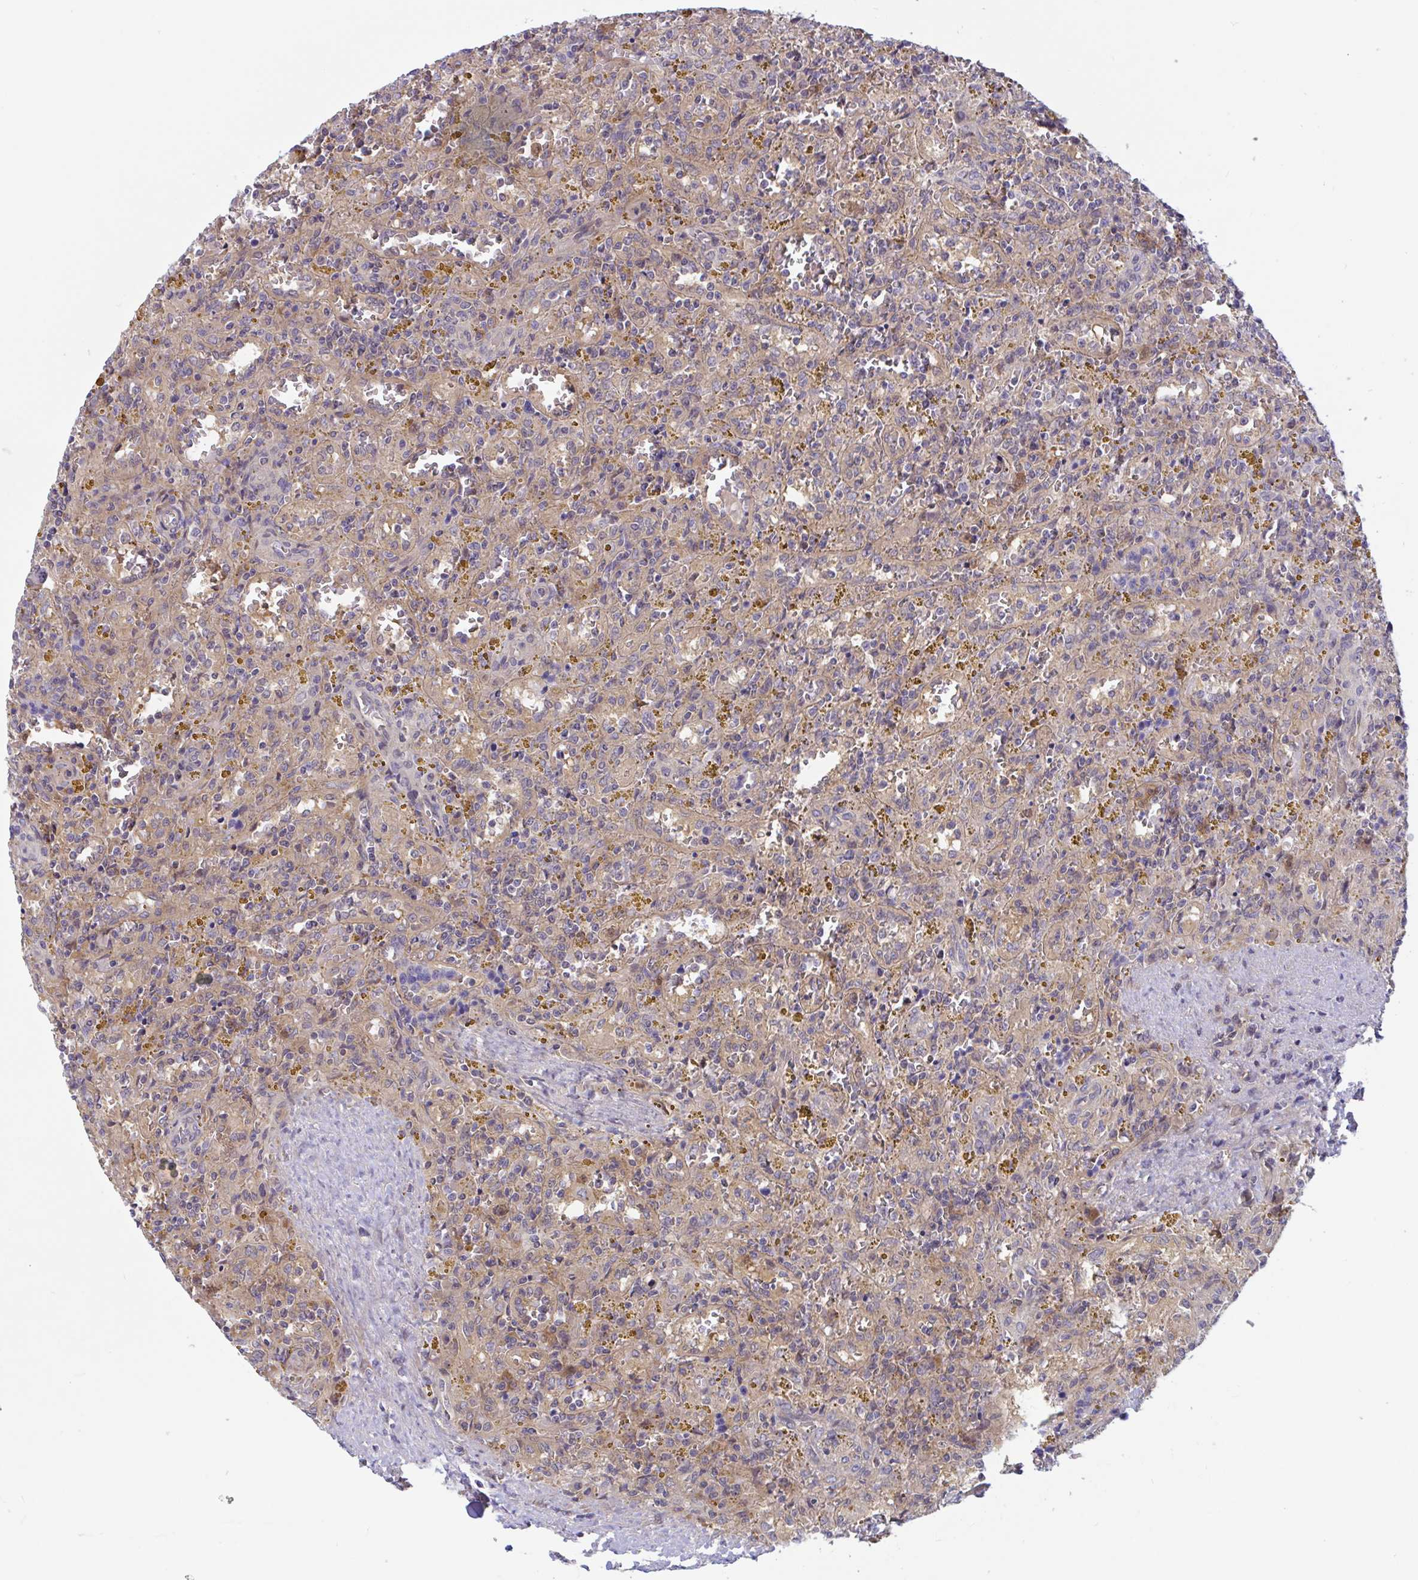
{"staining": {"intensity": "negative", "quantity": "none", "location": "none"}, "tissue": "lymphoma", "cell_type": "Tumor cells", "image_type": "cancer", "snomed": [{"axis": "morphology", "description": "Malignant lymphoma, non-Hodgkin's type, Low grade"}, {"axis": "topography", "description": "Spleen"}], "caption": "There is no significant positivity in tumor cells of lymphoma. (DAB (3,3'-diaminobenzidine) IHC with hematoxylin counter stain).", "gene": "LMNTD2", "patient": {"sex": "female", "age": 65}}